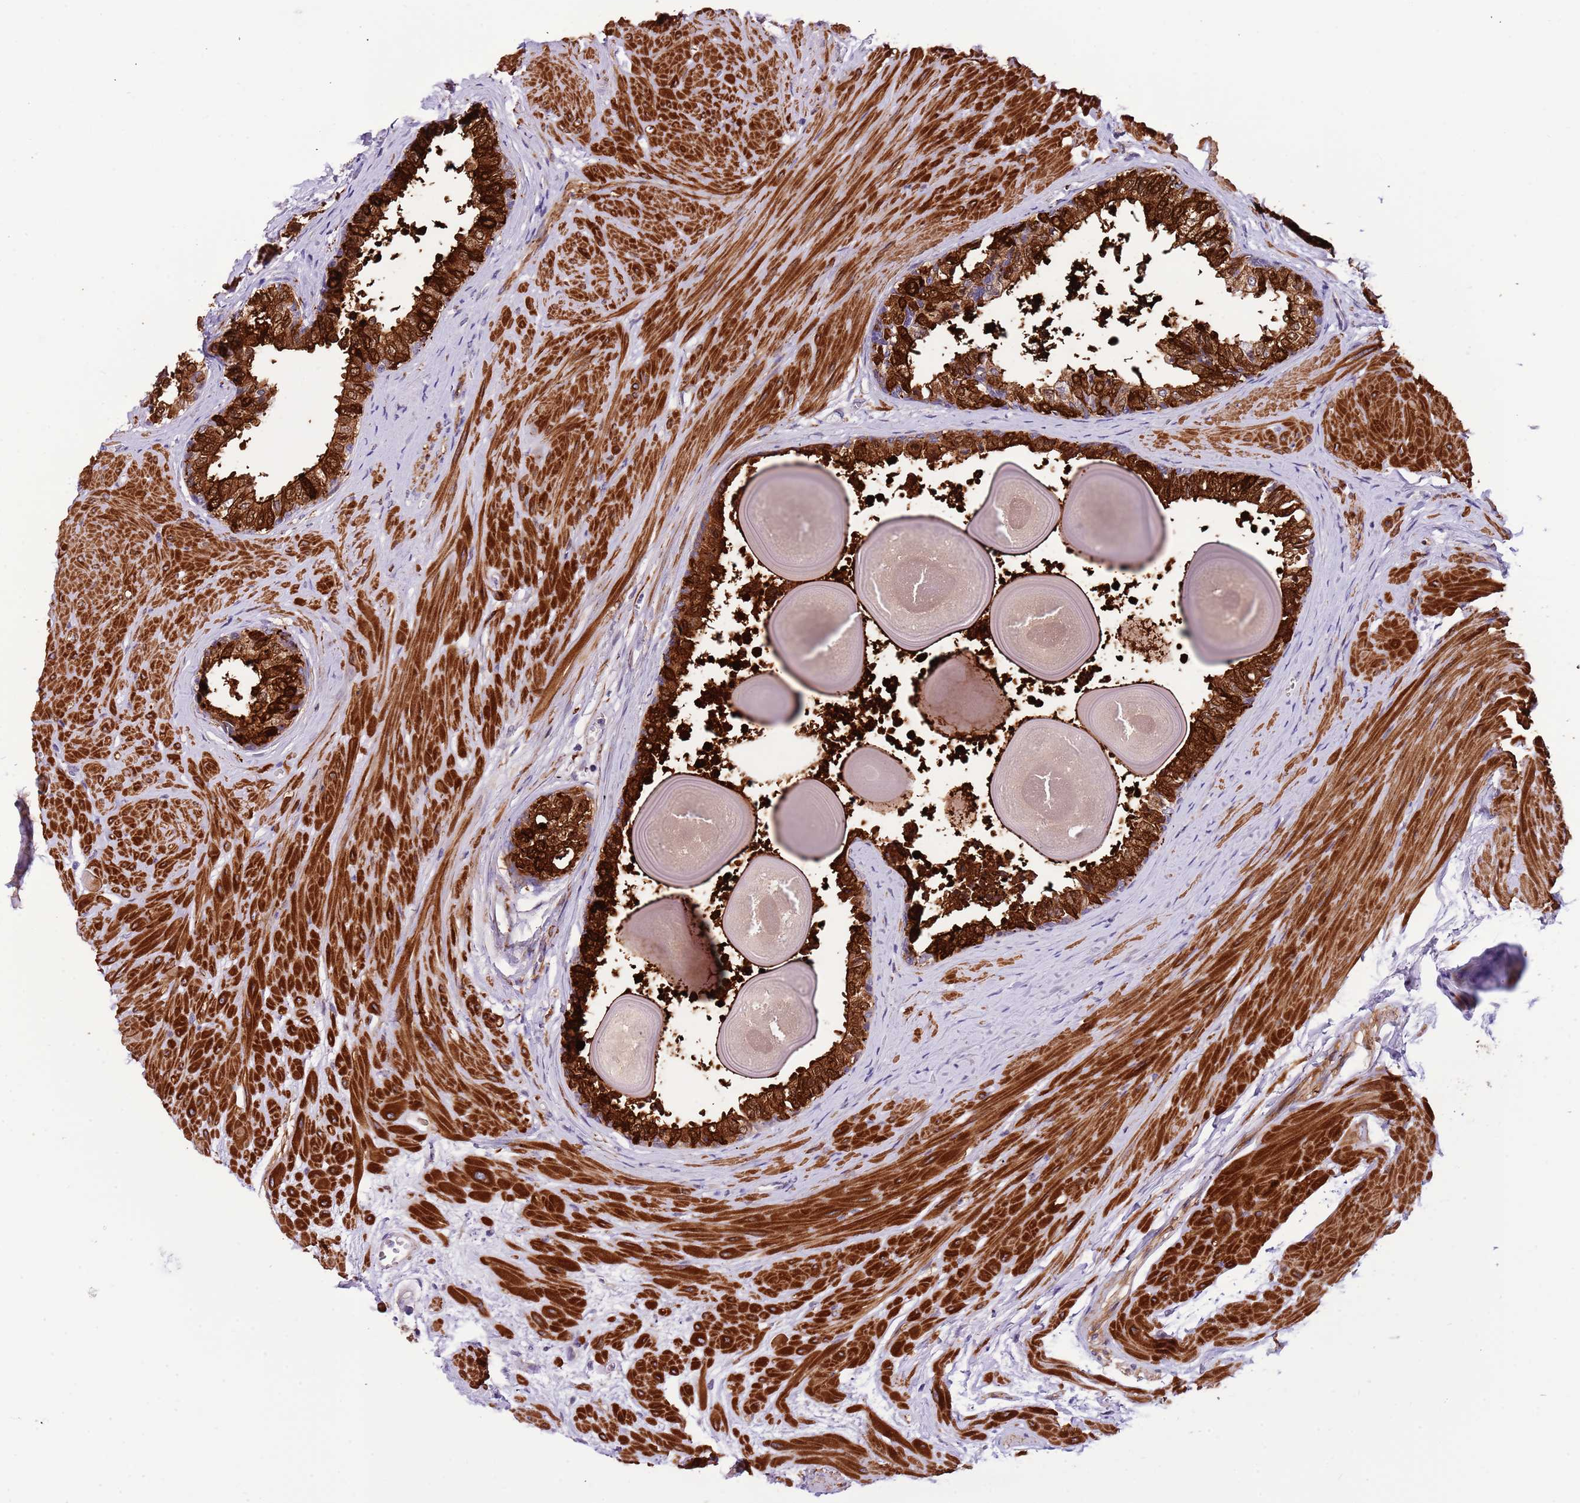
{"staining": {"intensity": "strong", "quantity": "25%-75%", "location": "cytoplasmic/membranous,nuclear"}, "tissue": "prostate", "cell_type": "Glandular cells", "image_type": "normal", "snomed": [{"axis": "morphology", "description": "Normal tissue, NOS"}, {"axis": "topography", "description": "Prostate"}], "caption": "Immunohistochemistry histopathology image of normal prostate: prostate stained using immunohistochemistry (IHC) reveals high levels of strong protein expression localized specifically in the cytoplasmic/membranous,nuclear of glandular cells, appearing as a cytoplasmic/membranous,nuclear brown color.", "gene": "PLEKHH1", "patient": {"sex": "male", "age": 48}}